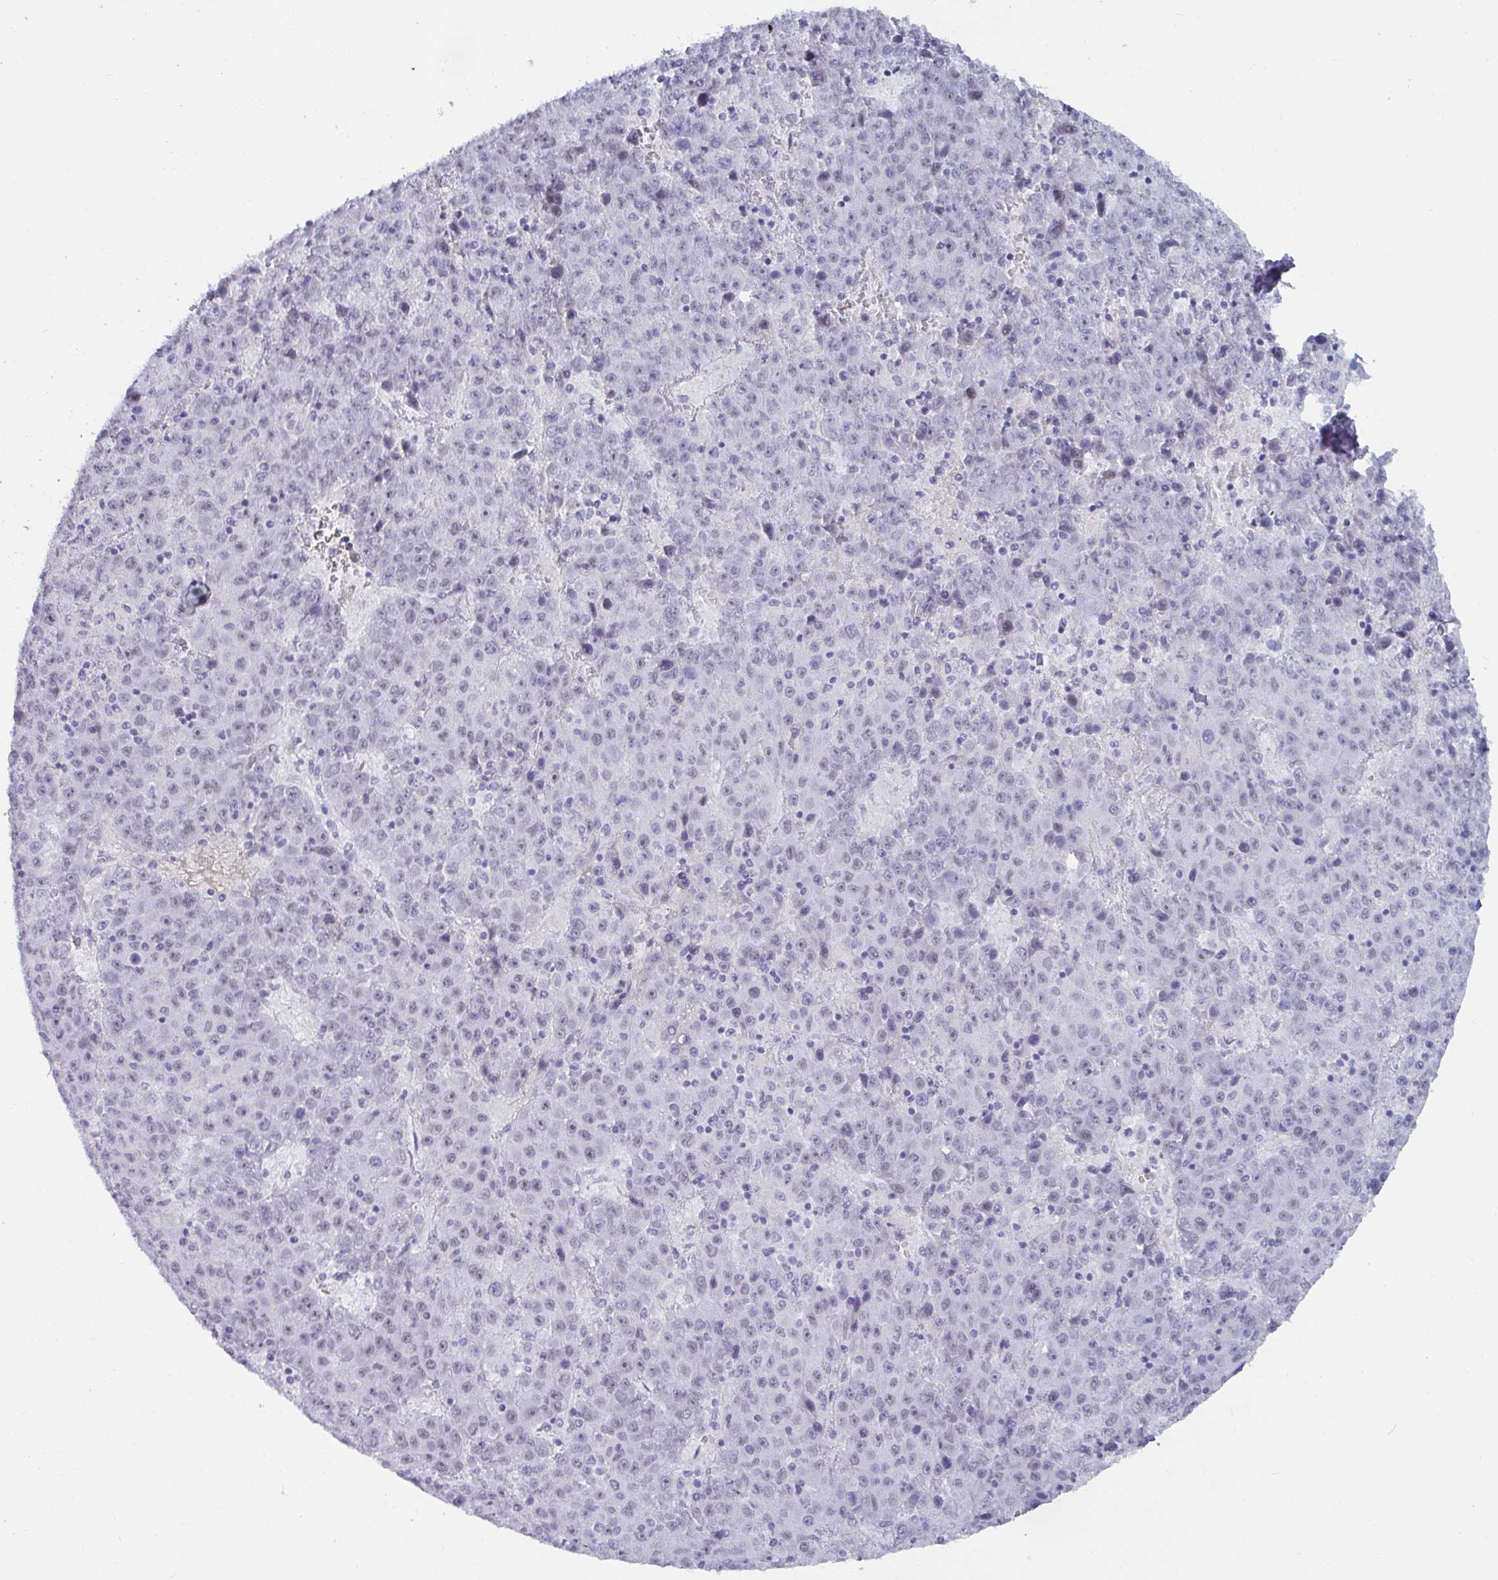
{"staining": {"intensity": "weak", "quantity": "<25%", "location": "nuclear"}, "tissue": "liver cancer", "cell_type": "Tumor cells", "image_type": "cancer", "snomed": [{"axis": "morphology", "description": "Carcinoma, Hepatocellular, NOS"}, {"axis": "topography", "description": "Liver"}], "caption": "Immunohistochemistry photomicrograph of liver cancer stained for a protein (brown), which reveals no staining in tumor cells.", "gene": "NPY", "patient": {"sex": "female", "age": 53}}